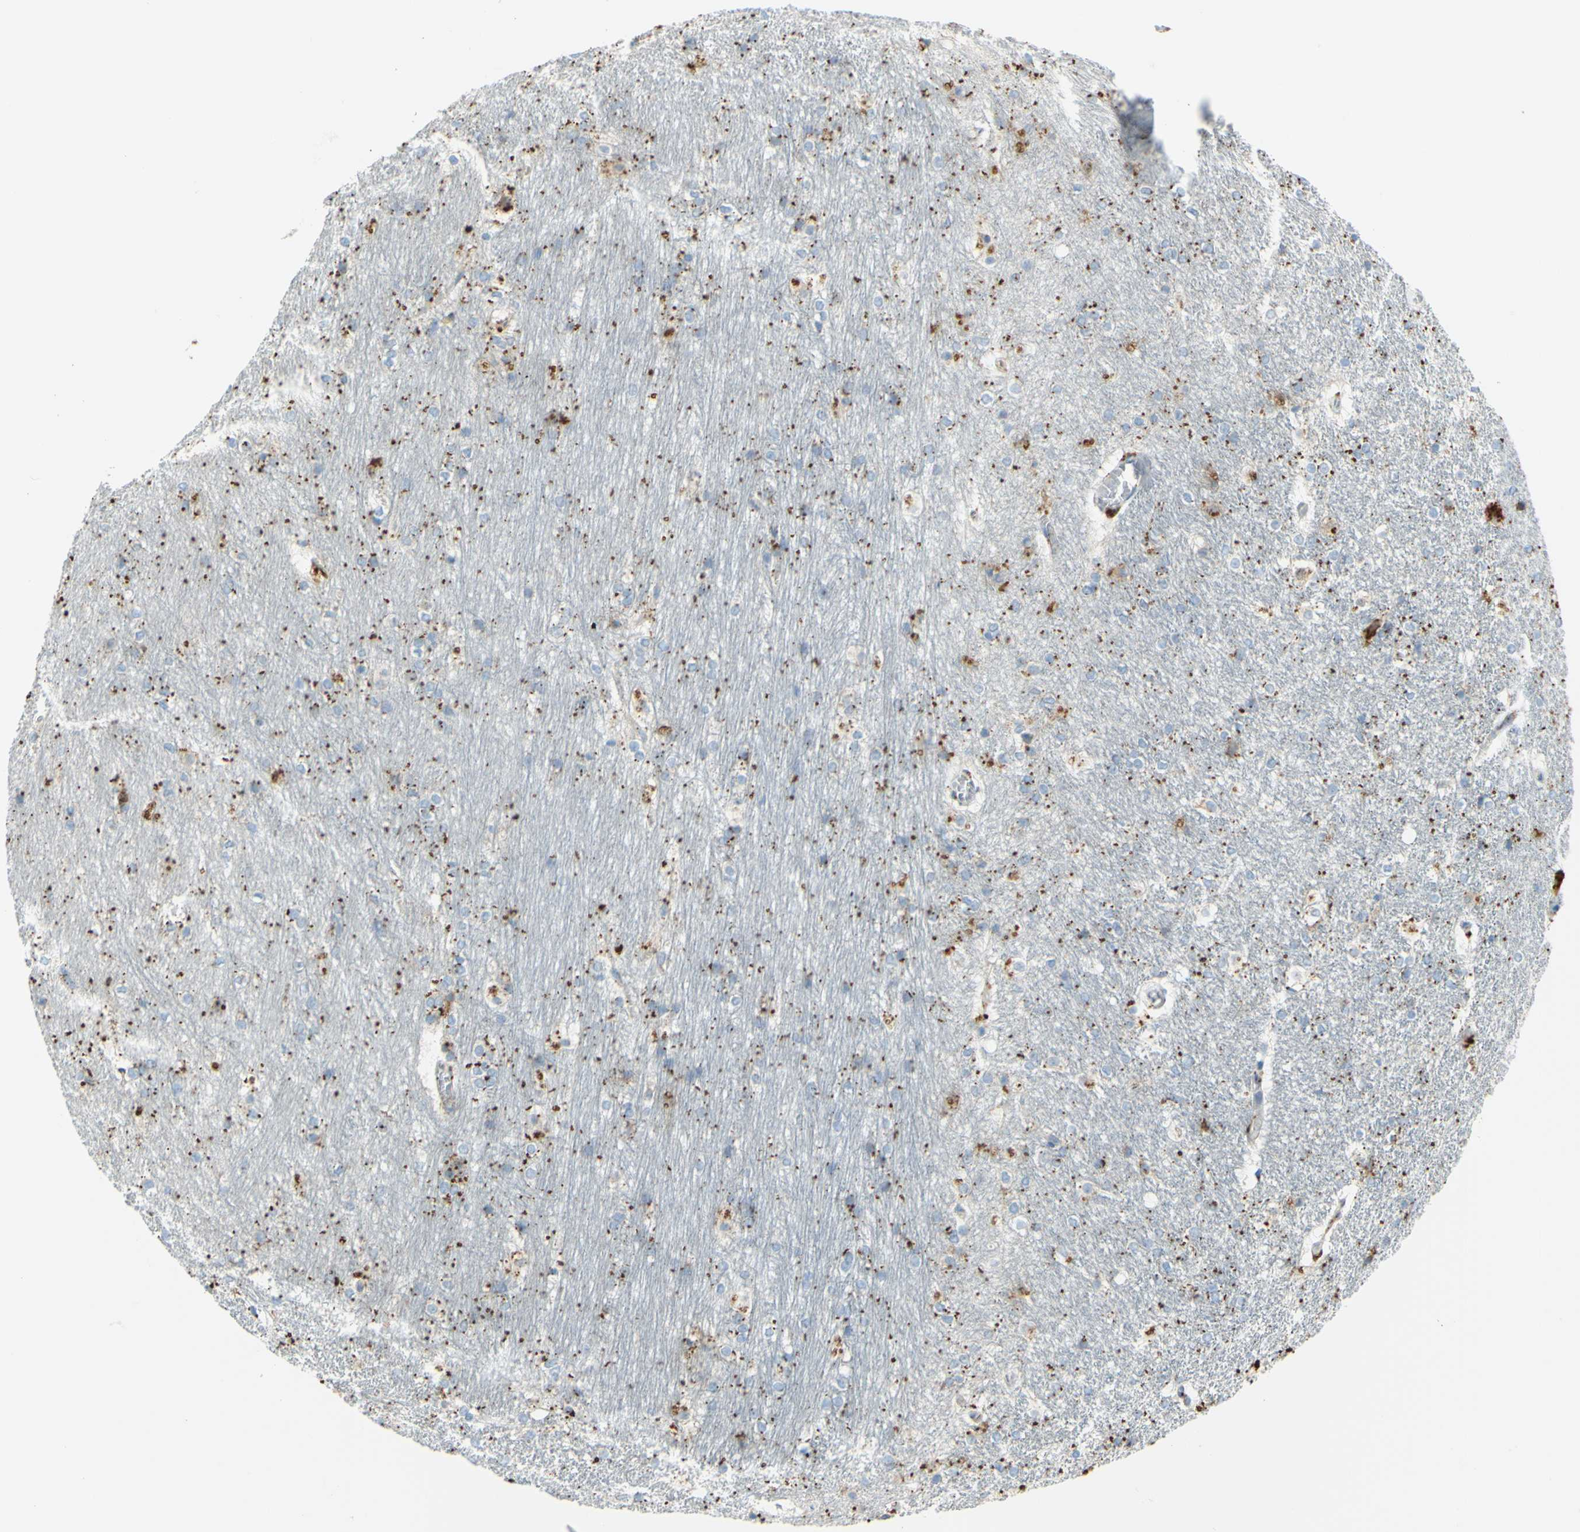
{"staining": {"intensity": "strong", "quantity": ">75%", "location": "cytoplasmic/membranous"}, "tissue": "hippocampus", "cell_type": "Glial cells", "image_type": "normal", "snomed": [{"axis": "morphology", "description": "Normal tissue, NOS"}, {"axis": "topography", "description": "Hippocampus"}], "caption": "An immunohistochemistry (IHC) image of normal tissue is shown. Protein staining in brown labels strong cytoplasmic/membranous positivity in hippocampus within glial cells.", "gene": "CTSD", "patient": {"sex": "female", "age": 19}}